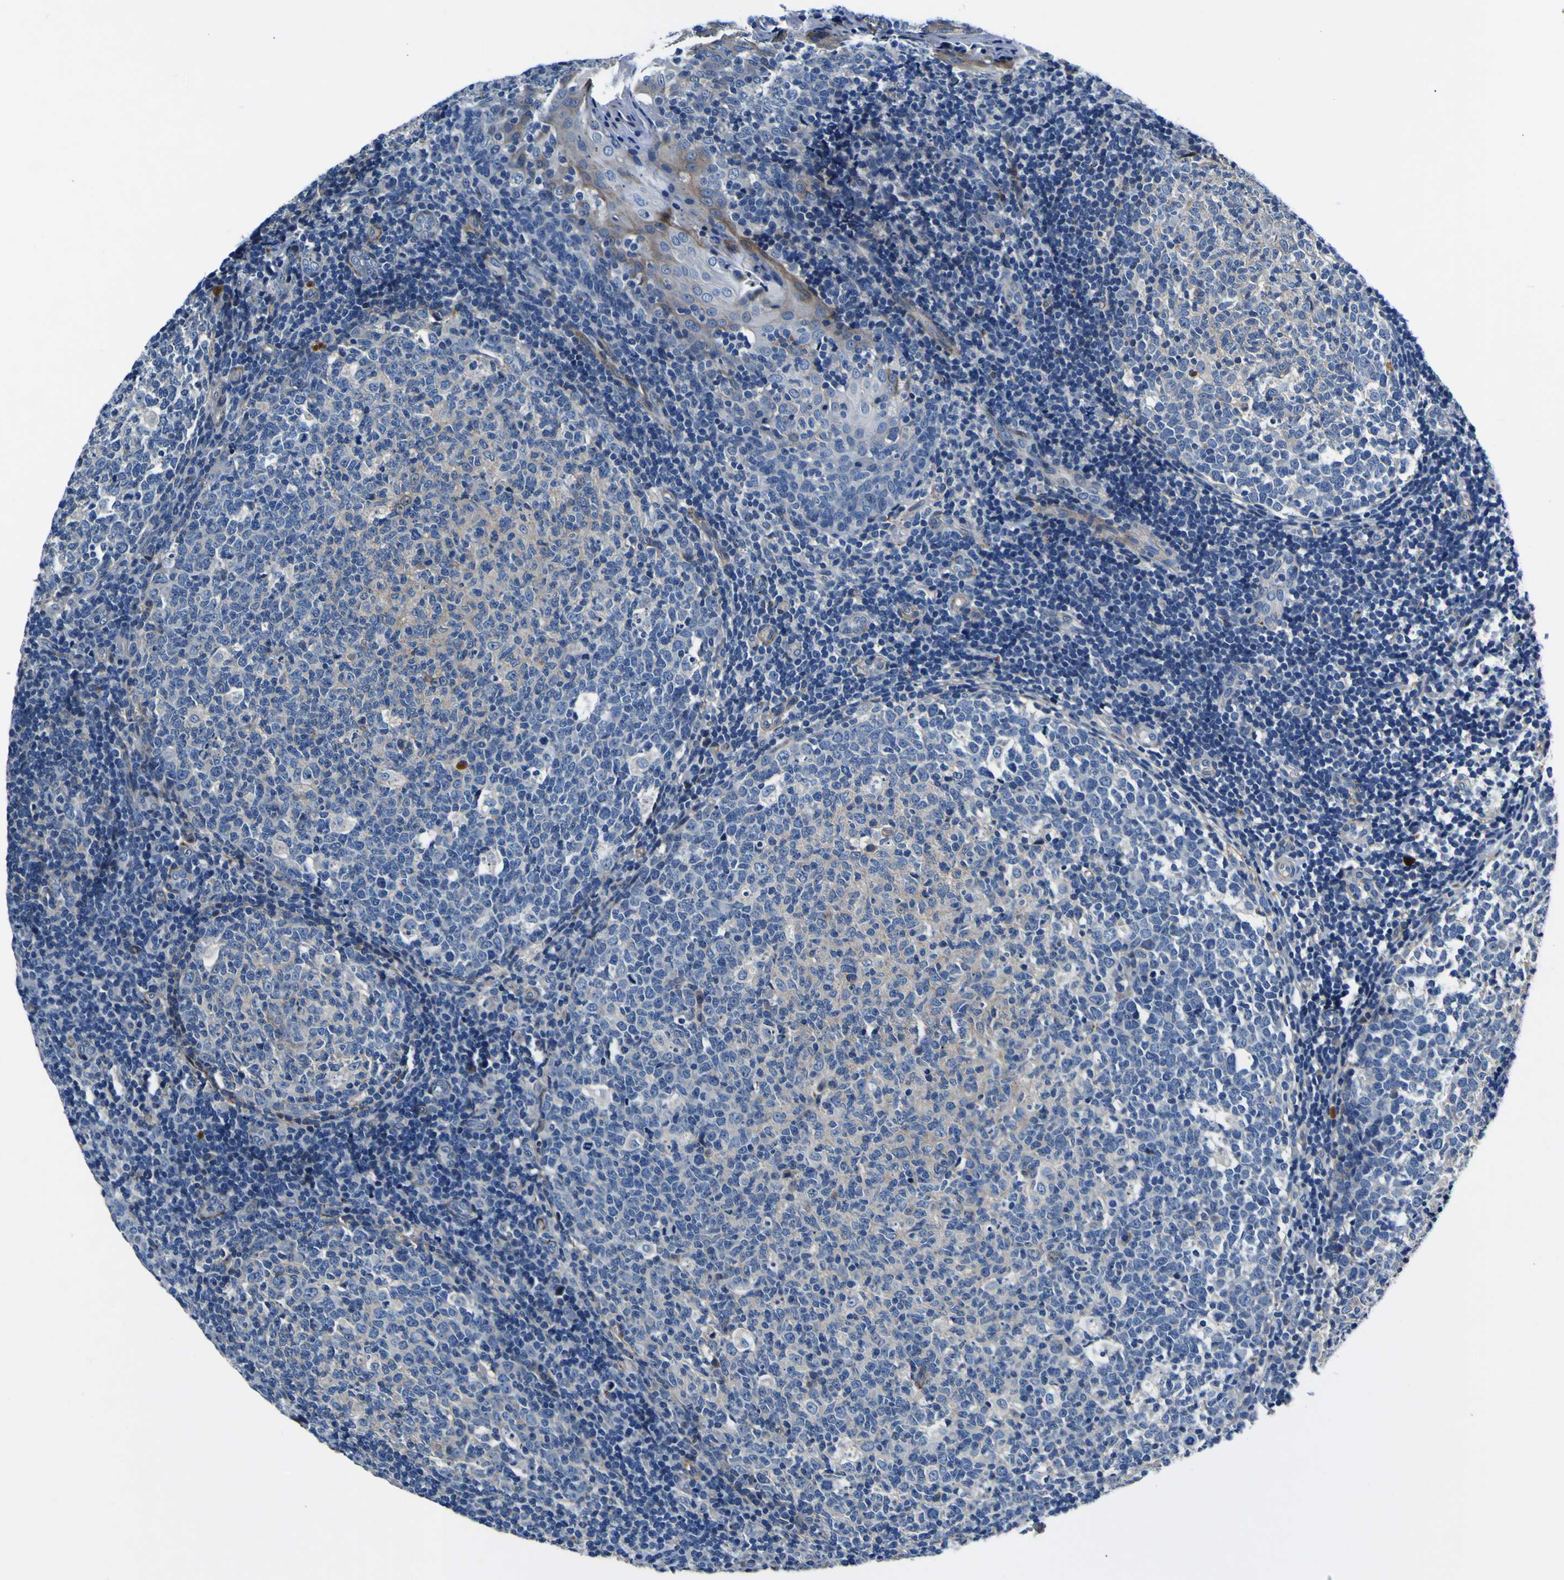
{"staining": {"intensity": "weak", "quantity": "25%-75%", "location": "cytoplasmic/membranous"}, "tissue": "tonsil", "cell_type": "Germinal center cells", "image_type": "normal", "snomed": [{"axis": "morphology", "description": "Normal tissue, NOS"}, {"axis": "topography", "description": "Tonsil"}], "caption": "DAB (3,3'-diaminobenzidine) immunohistochemical staining of unremarkable human tonsil reveals weak cytoplasmic/membranous protein staining in about 25%-75% of germinal center cells. Using DAB (3,3'-diaminobenzidine) (brown) and hematoxylin (blue) stains, captured at high magnification using brightfield microscopy.", "gene": "AGAP3", "patient": {"sex": "female", "age": 19}}